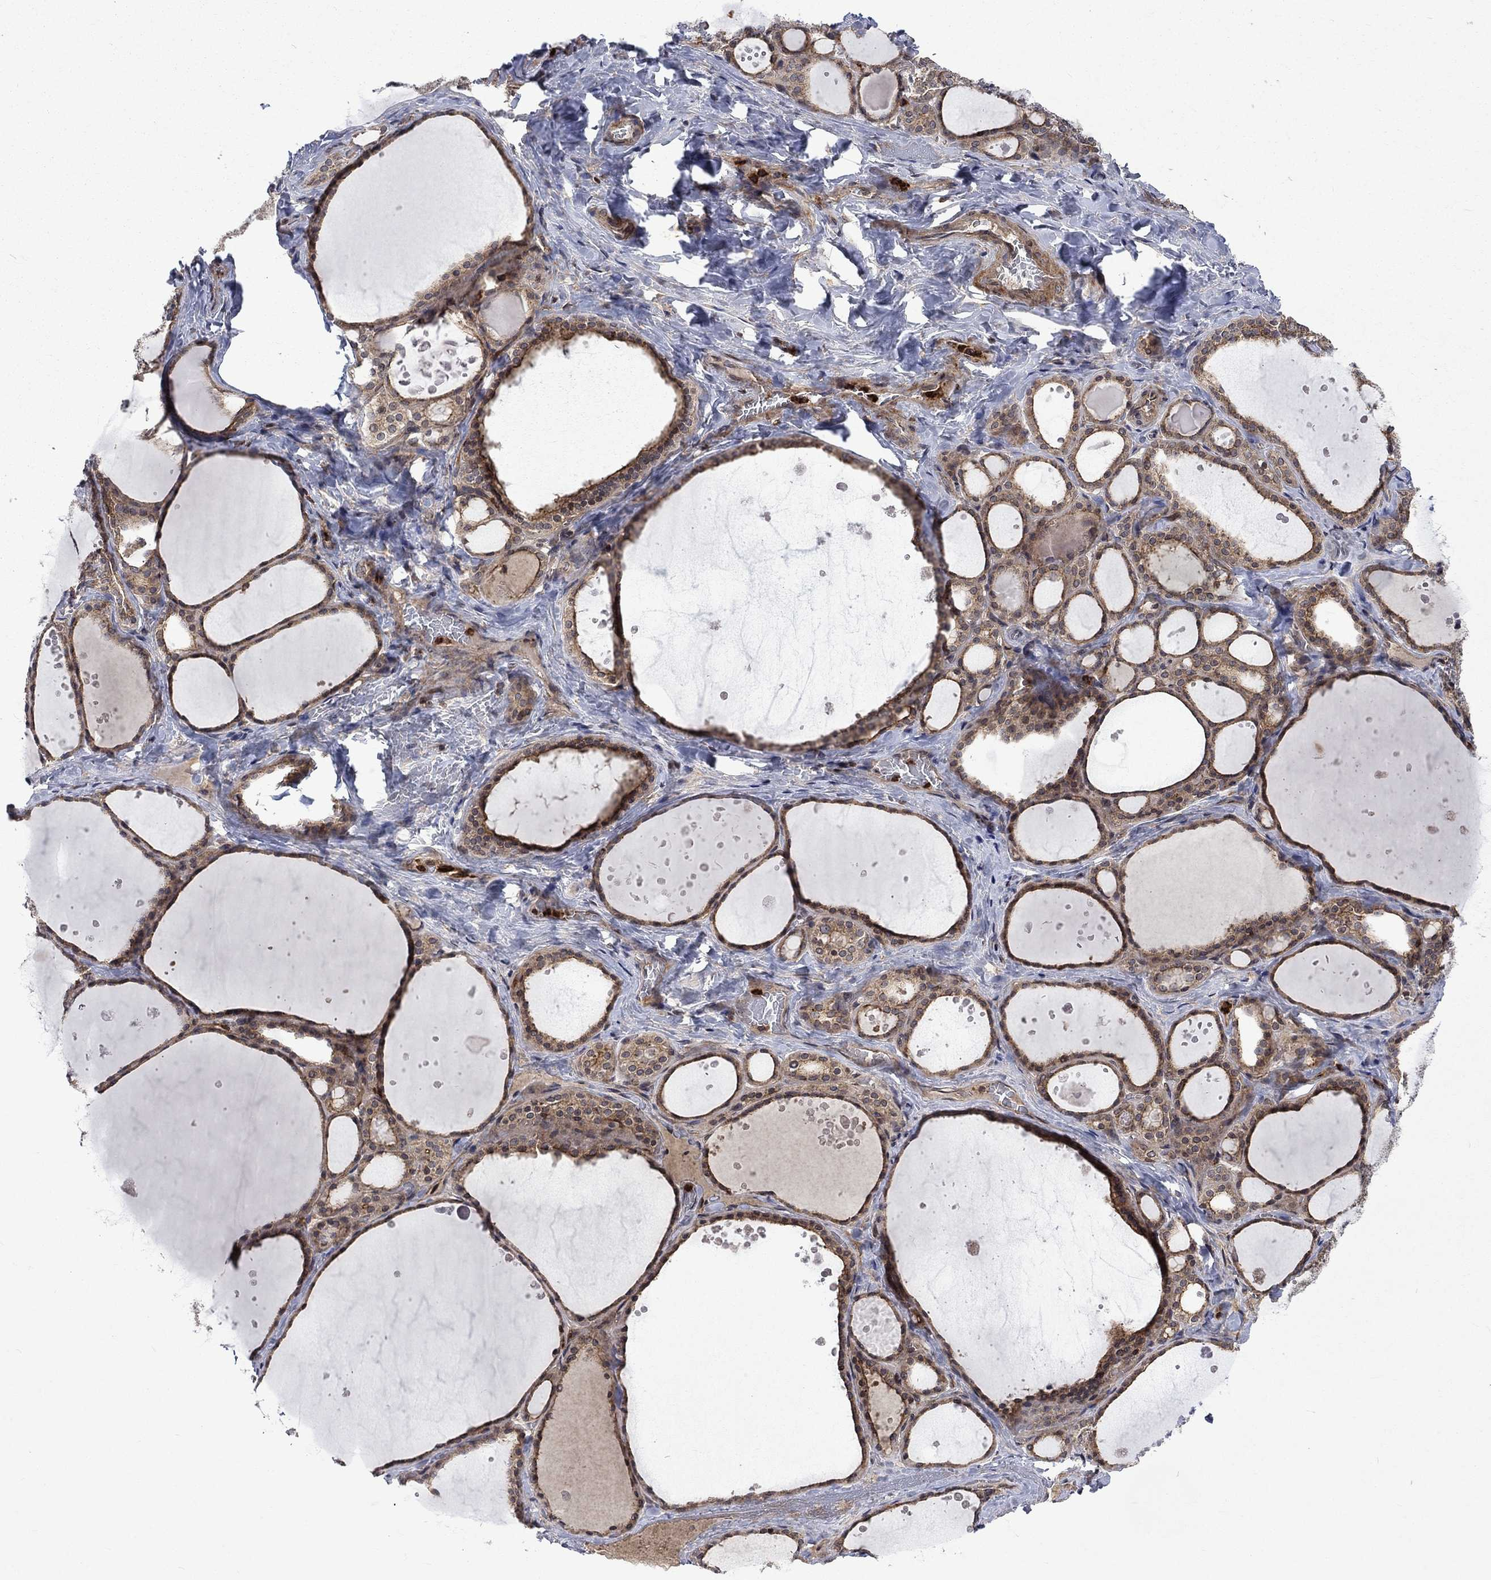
{"staining": {"intensity": "moderate", "quantity": ">75%", "location": "cytoplasmic/membranous"}, "tissue": "thyroid gland", "cell_type": "Glandular cells", "image_type": "normal", "snomed": [{"axis": "morphology", "description": "Normal tissue, NOS"}, {"axis": "topography", "description": "Thyroid gland"}], "caption": "Thyroid gland stained with immunohistochemistry (IHC) reveals moderate cytoplasmic/membranous positivity in about >75% of glandular cells. (IHC, brightfield microscopy, high magnification).", "gene": "TMEM33", "patient": {"sex": "male", "age": 63}}